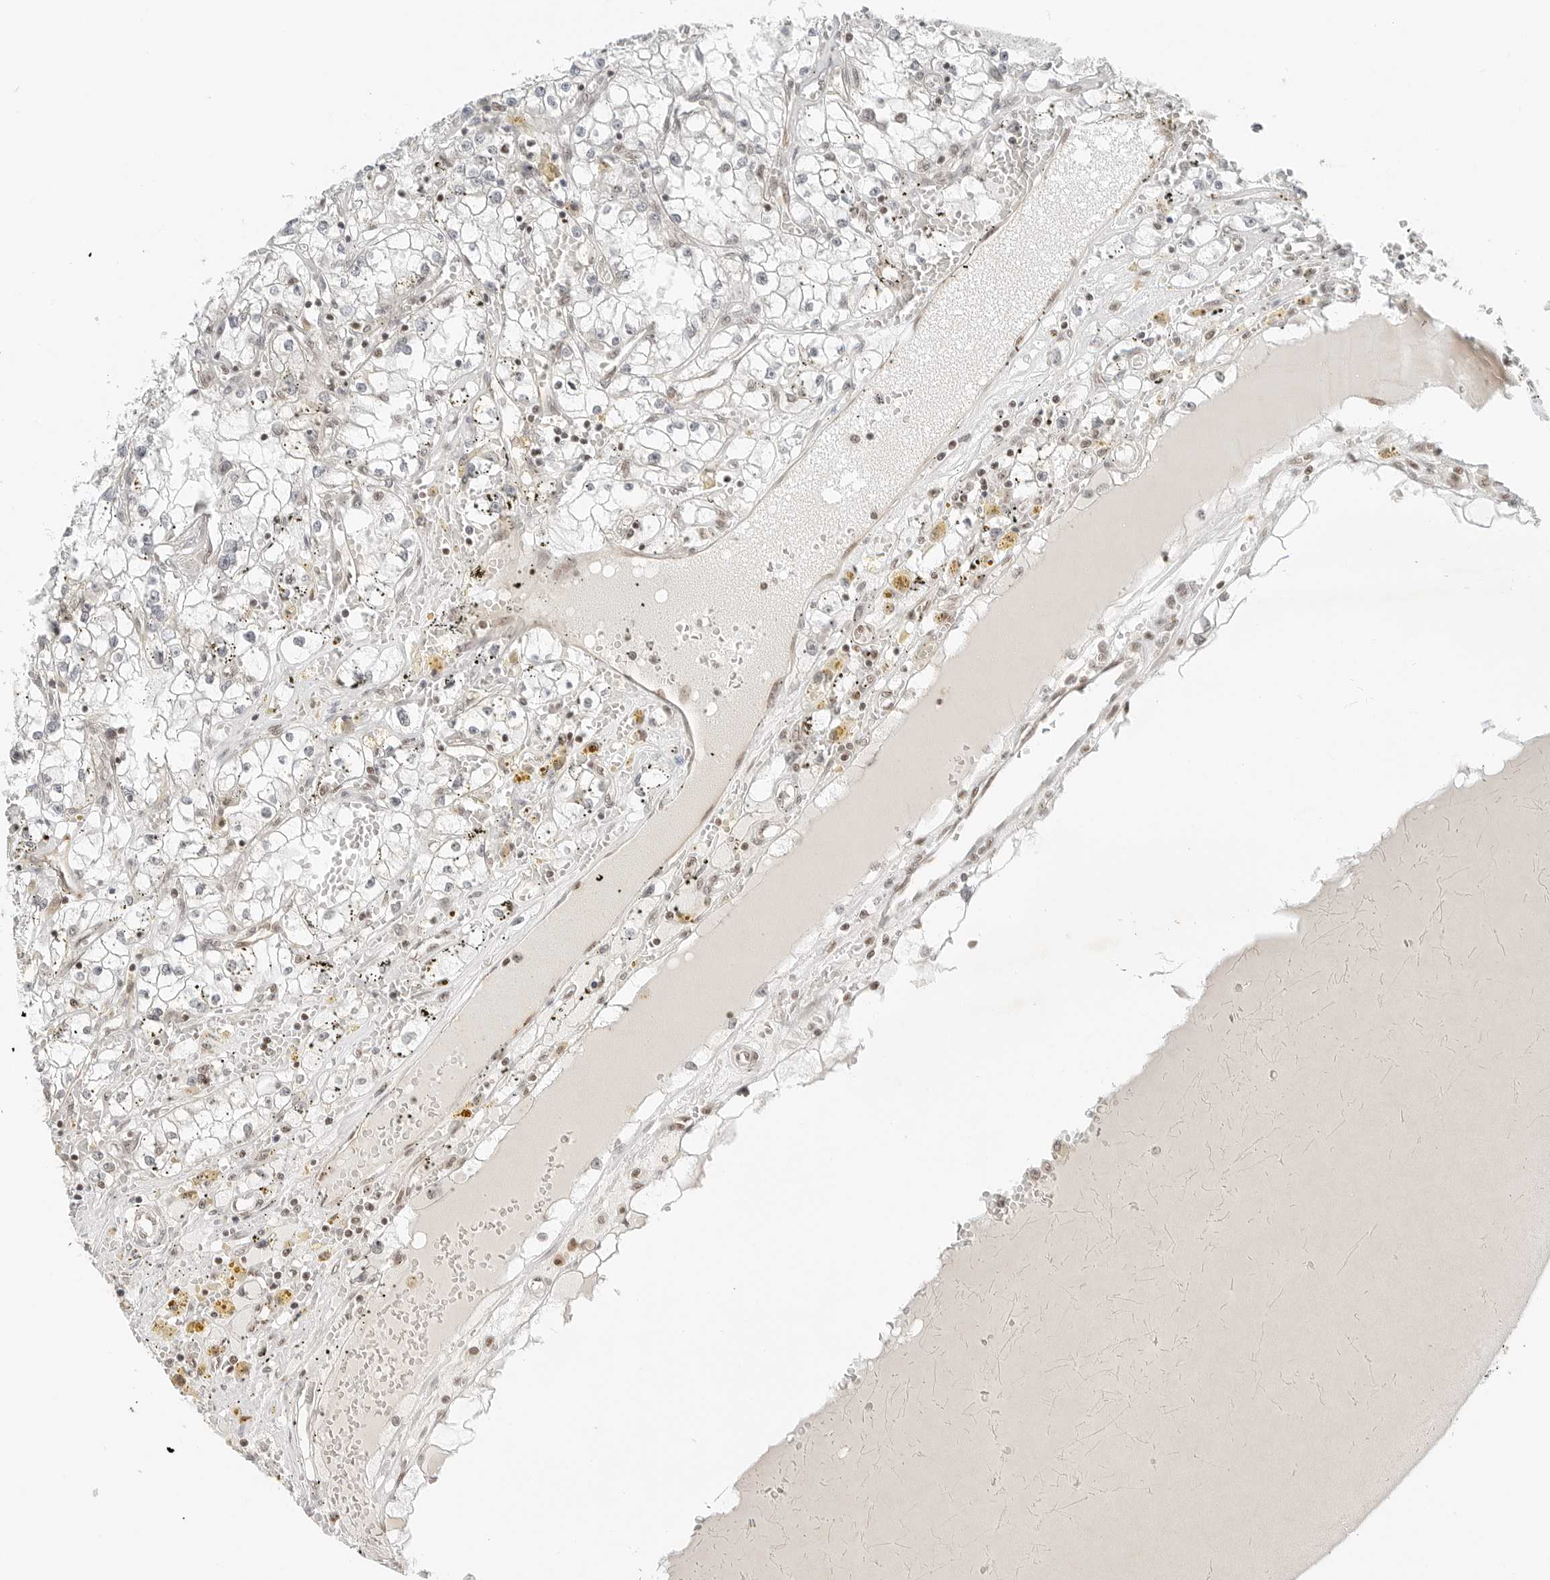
{"staining": {"intensity": "negative", "quantity": "none", "location": "none"}, "tissue": "renal cancer", "cell_type": "Tumor cells", "image_type": "cancer", "snomed": [{"axis": "morphology", "description": "Adenocarcinoma, NOS"}, {"axis": "topography", "description": "Kidney"}], "caption": "The immunohistochemistry image has no significant positivity in tumor cells of renal cancer (adenocarcinoma) tissue.", "gene": "CRTC2", "patient": {"sex": "male", "age": 56}}